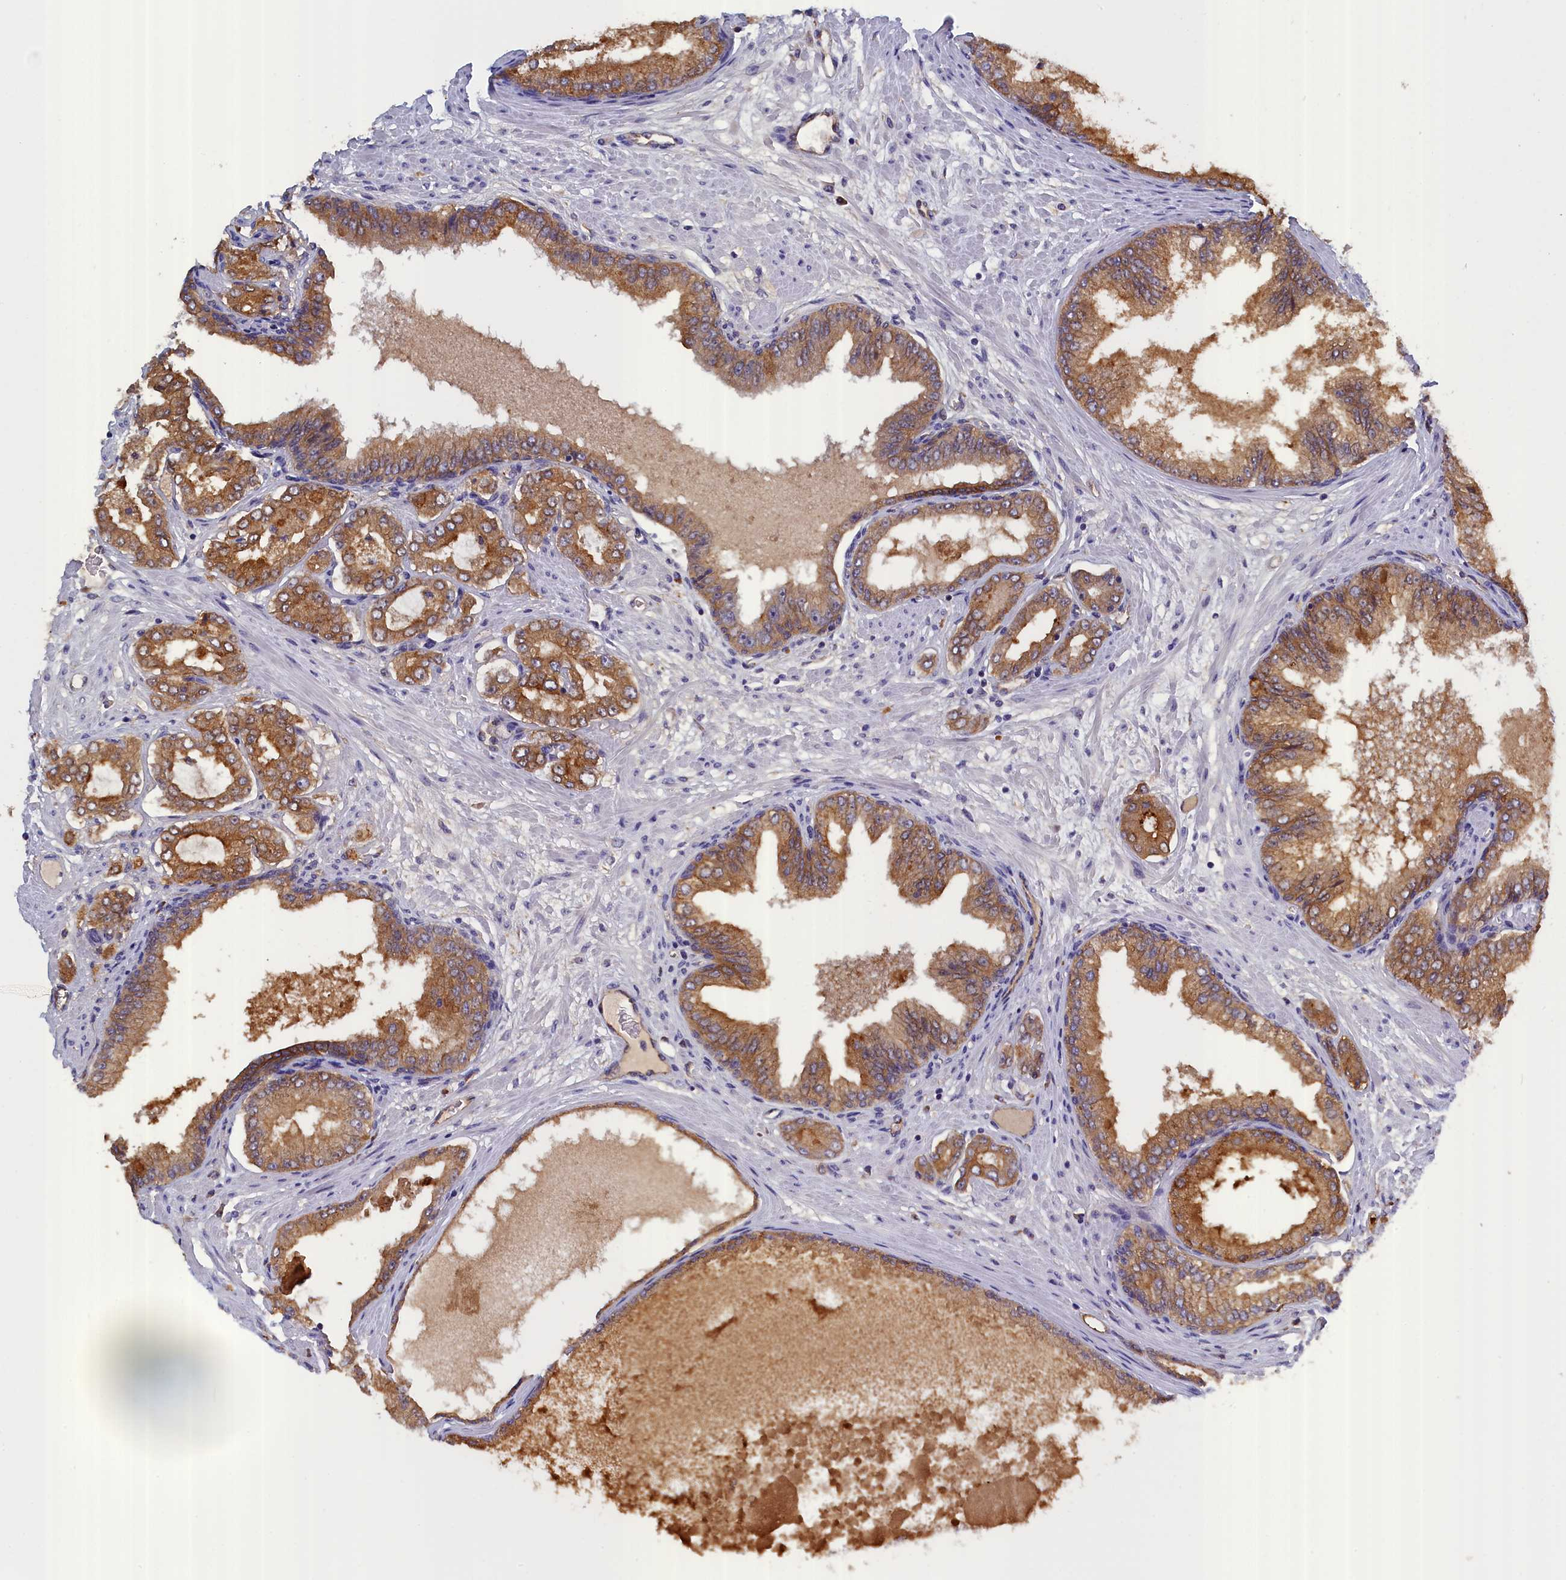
{"staining": {"intensity": "moderate", "quantity": ">75%", "location": "cytoplasmic/membranous"}, "tissue": "prostate cancer", "cell_type": "Tumor cells", "image_type": "cancer", "snomed": [{"axis": "morphology", "description": "Adenocarcinoma, Low grade"}, {"axis": "topography", "description": "Prostate"}], "caption": "Immunohistochemistry (IHC) (DAB (3,3'-diaminobenzidine)) staining of human low-grade adenocarcinoma (prostate) shows moderate cytoplasmic/membranous protein positivity in approximately >75% of tumor cells.", "gene": "COL19A1", "patient": {"sex": "male", "age": 63}}